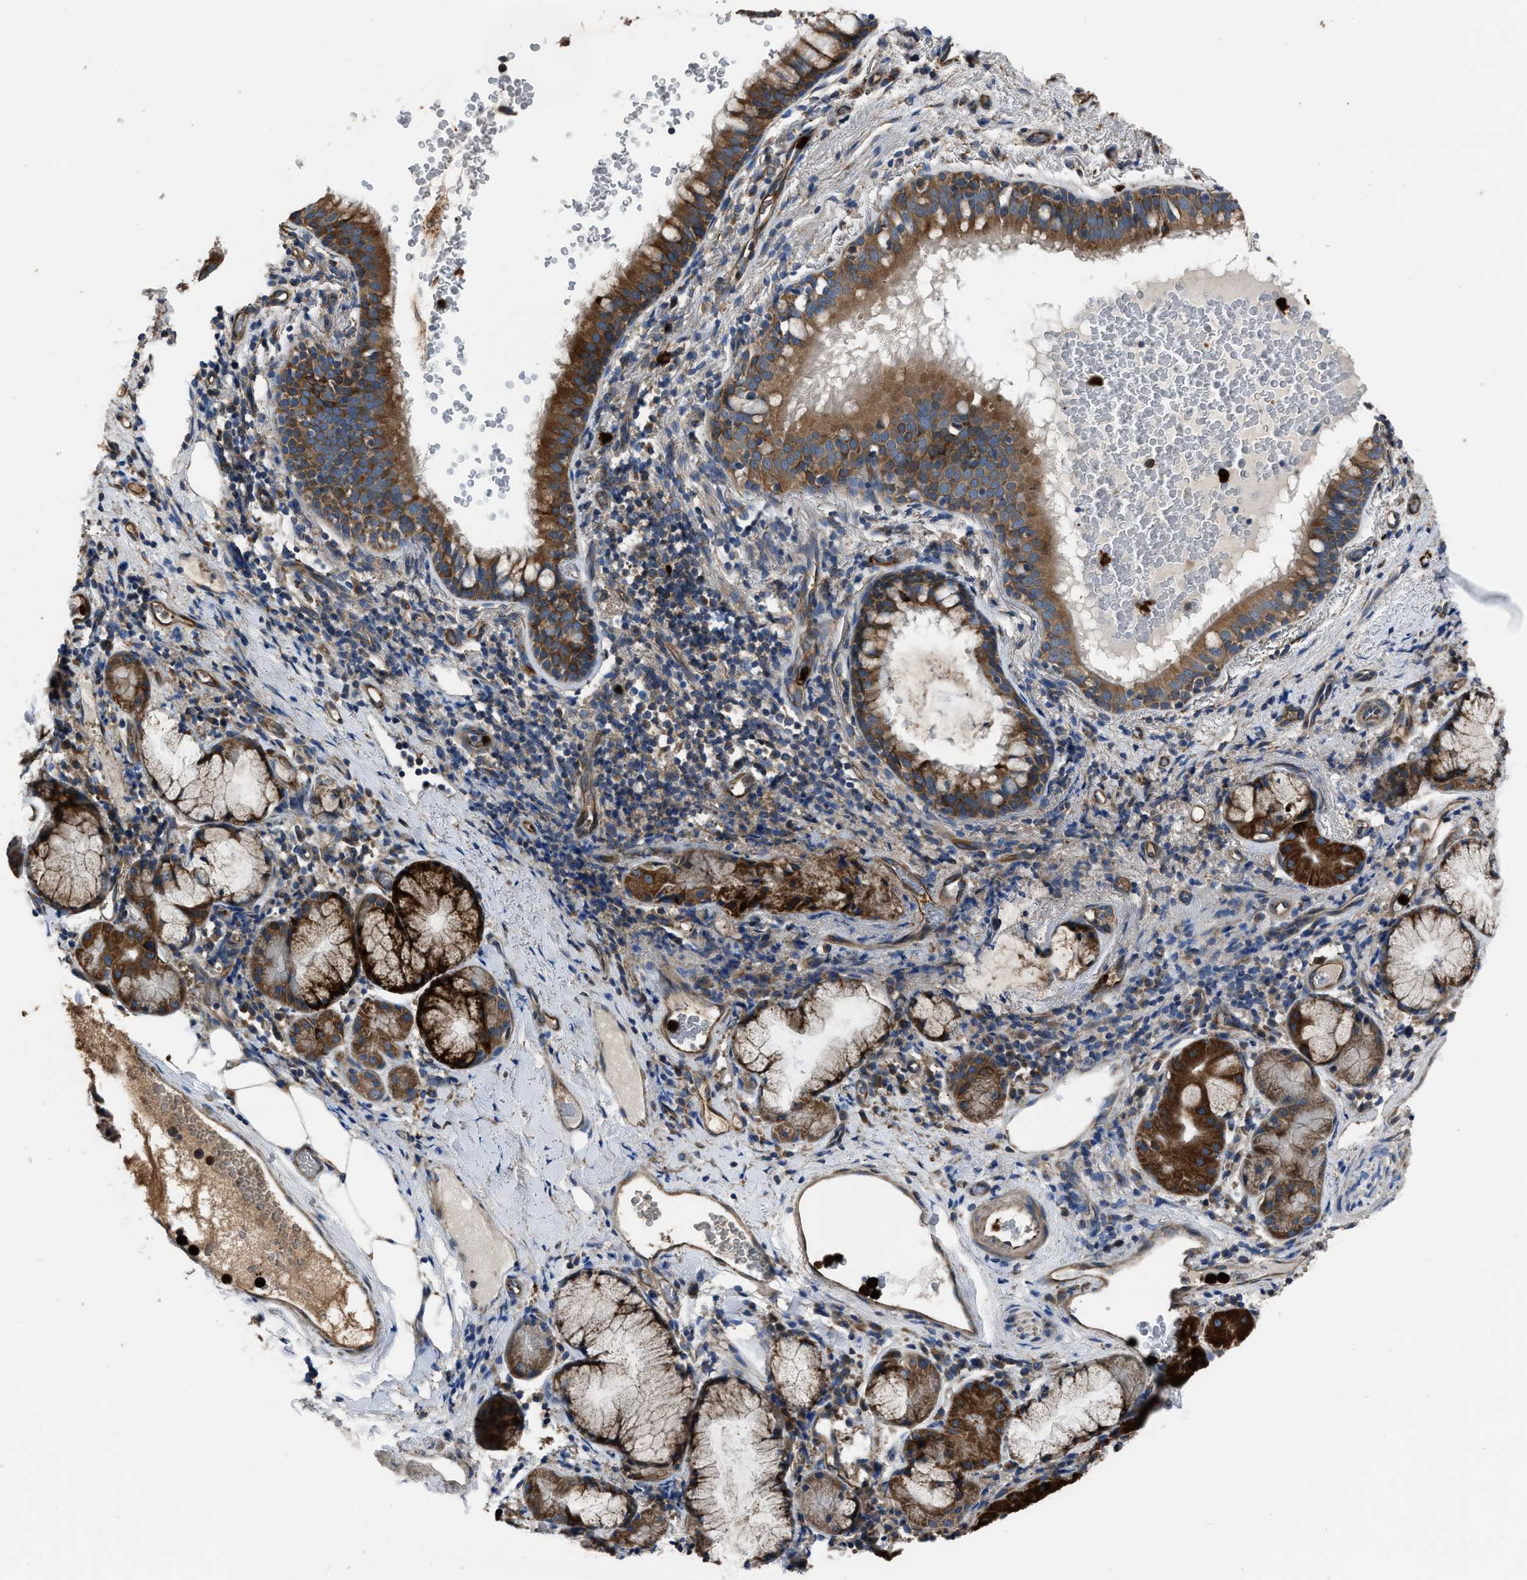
{"staining": {"intensity": "strong", "quantity": ">75%", "location": "cytoplasmic/membranous"}, "tissue": "bronchus", "cell_type": "Respiratory epithelial cells", "image_type": "normal", "snomed": [{"axis": "morphology", "description": "Normal tissue, NOS"}, {"axis": "morphology", "description": "Inflammation, NOS"}, {"axis": "topography", "description": "Cartilage tissue"}, {"axis": "topography", "description": "Bronchus"}], "caption": "The image shows immunohistochemical staining of benign bronchus. There is strong cytoplasmic/membranous staining is identified in about >75% of respiratory epithelial cells. (DAB (3,3'-diaminobenzidine) IHC, brown staining for protein, blue staining for nuclei).", "gene": "ANGPT1", "patient": {"sex": "male", "age": 77}}